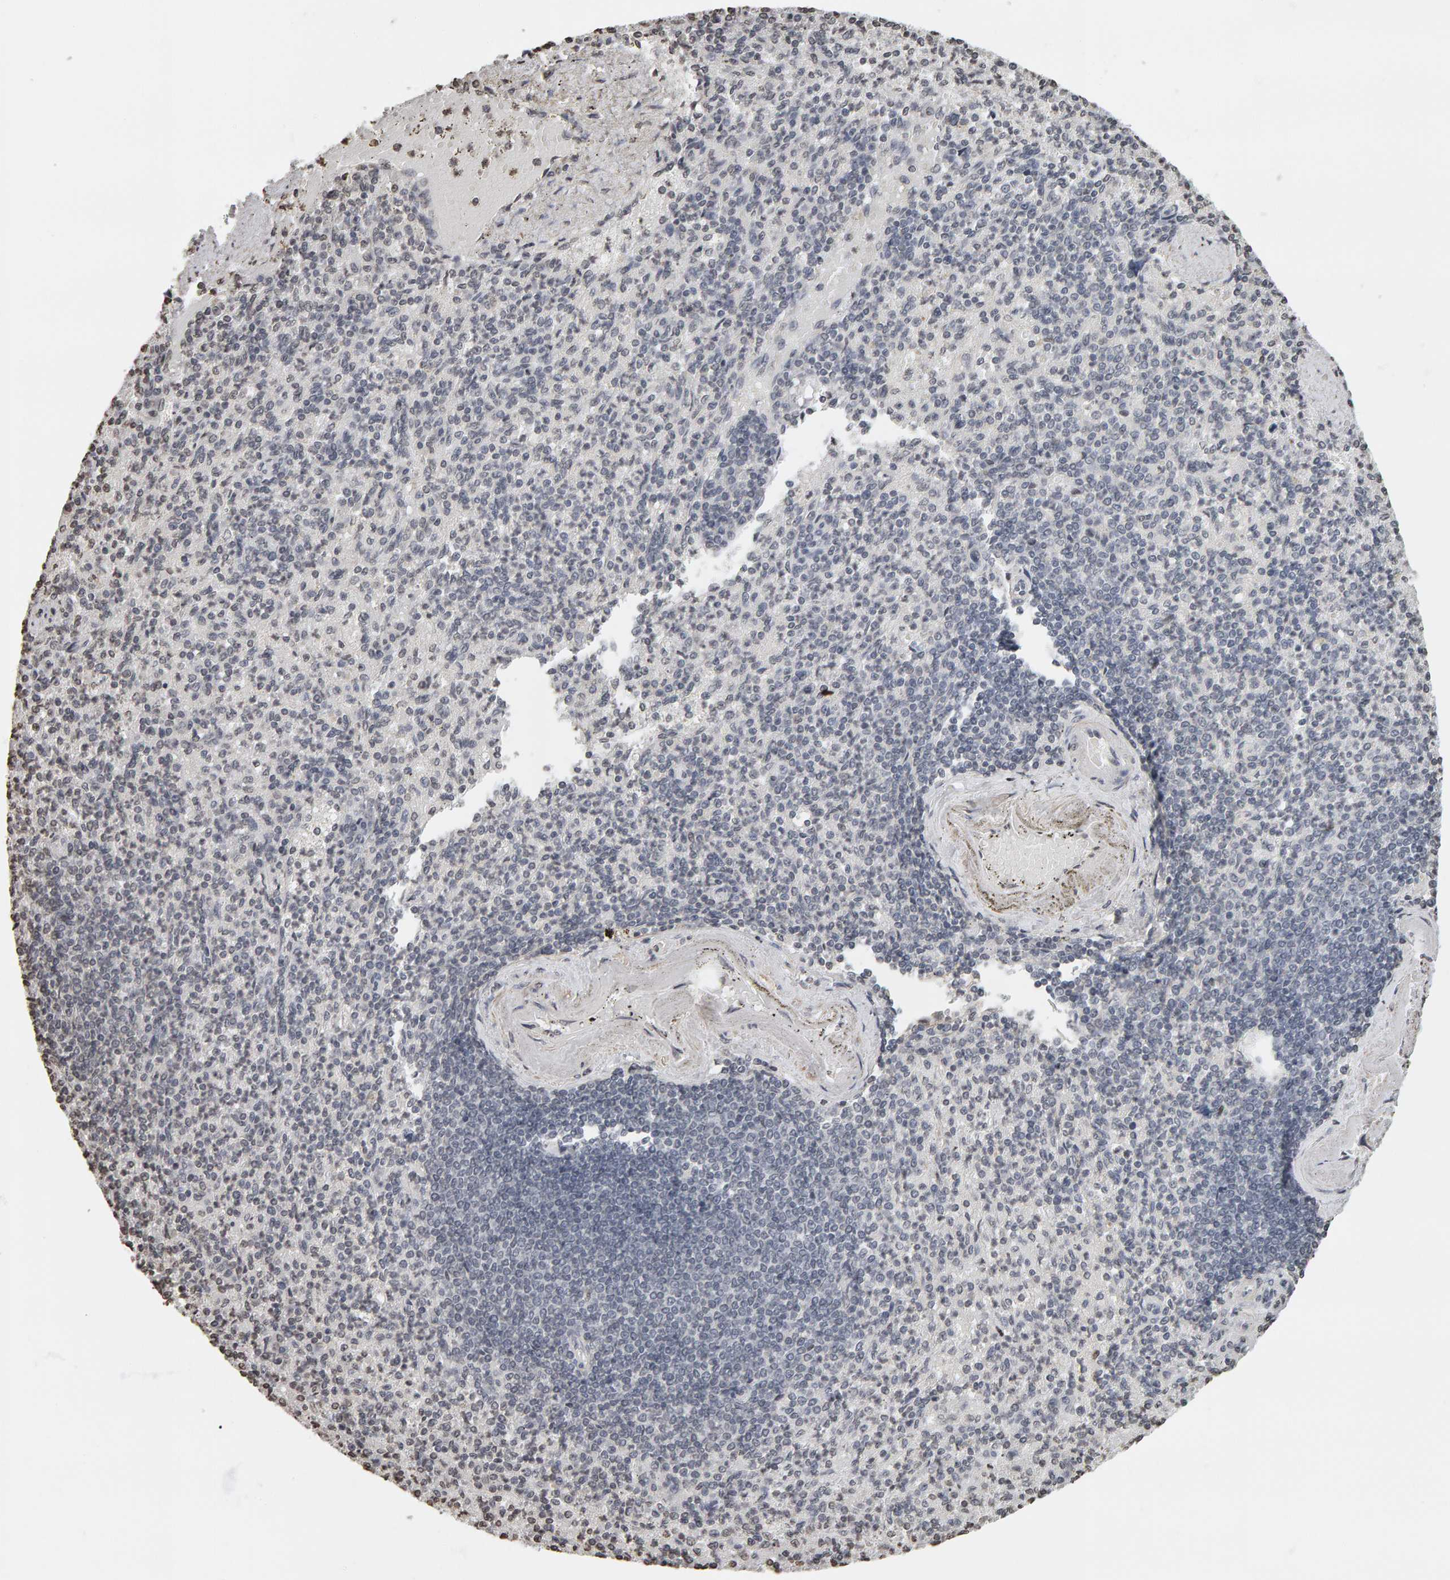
{"staining": {"intensity": "weak", "quantity": "<25%", "location": "nuclear"}, "tissue": "spleen", "cell_type": "Cells in red pulp", "image_type": "normal", "snomed": [{"axis": "morphology", "description": "Normal tissue, NOS"}, {"axis": "topography", "description": "Spleen"}], "caption": "High magnification brightfield microscopy of normal spleen stained with DAB (brown) and counterstained with hematoxylin (blue): cells in red pulp show no significant positivity.", "gene": "AFF4", "patient": {"sex": "female", "age": 74}}